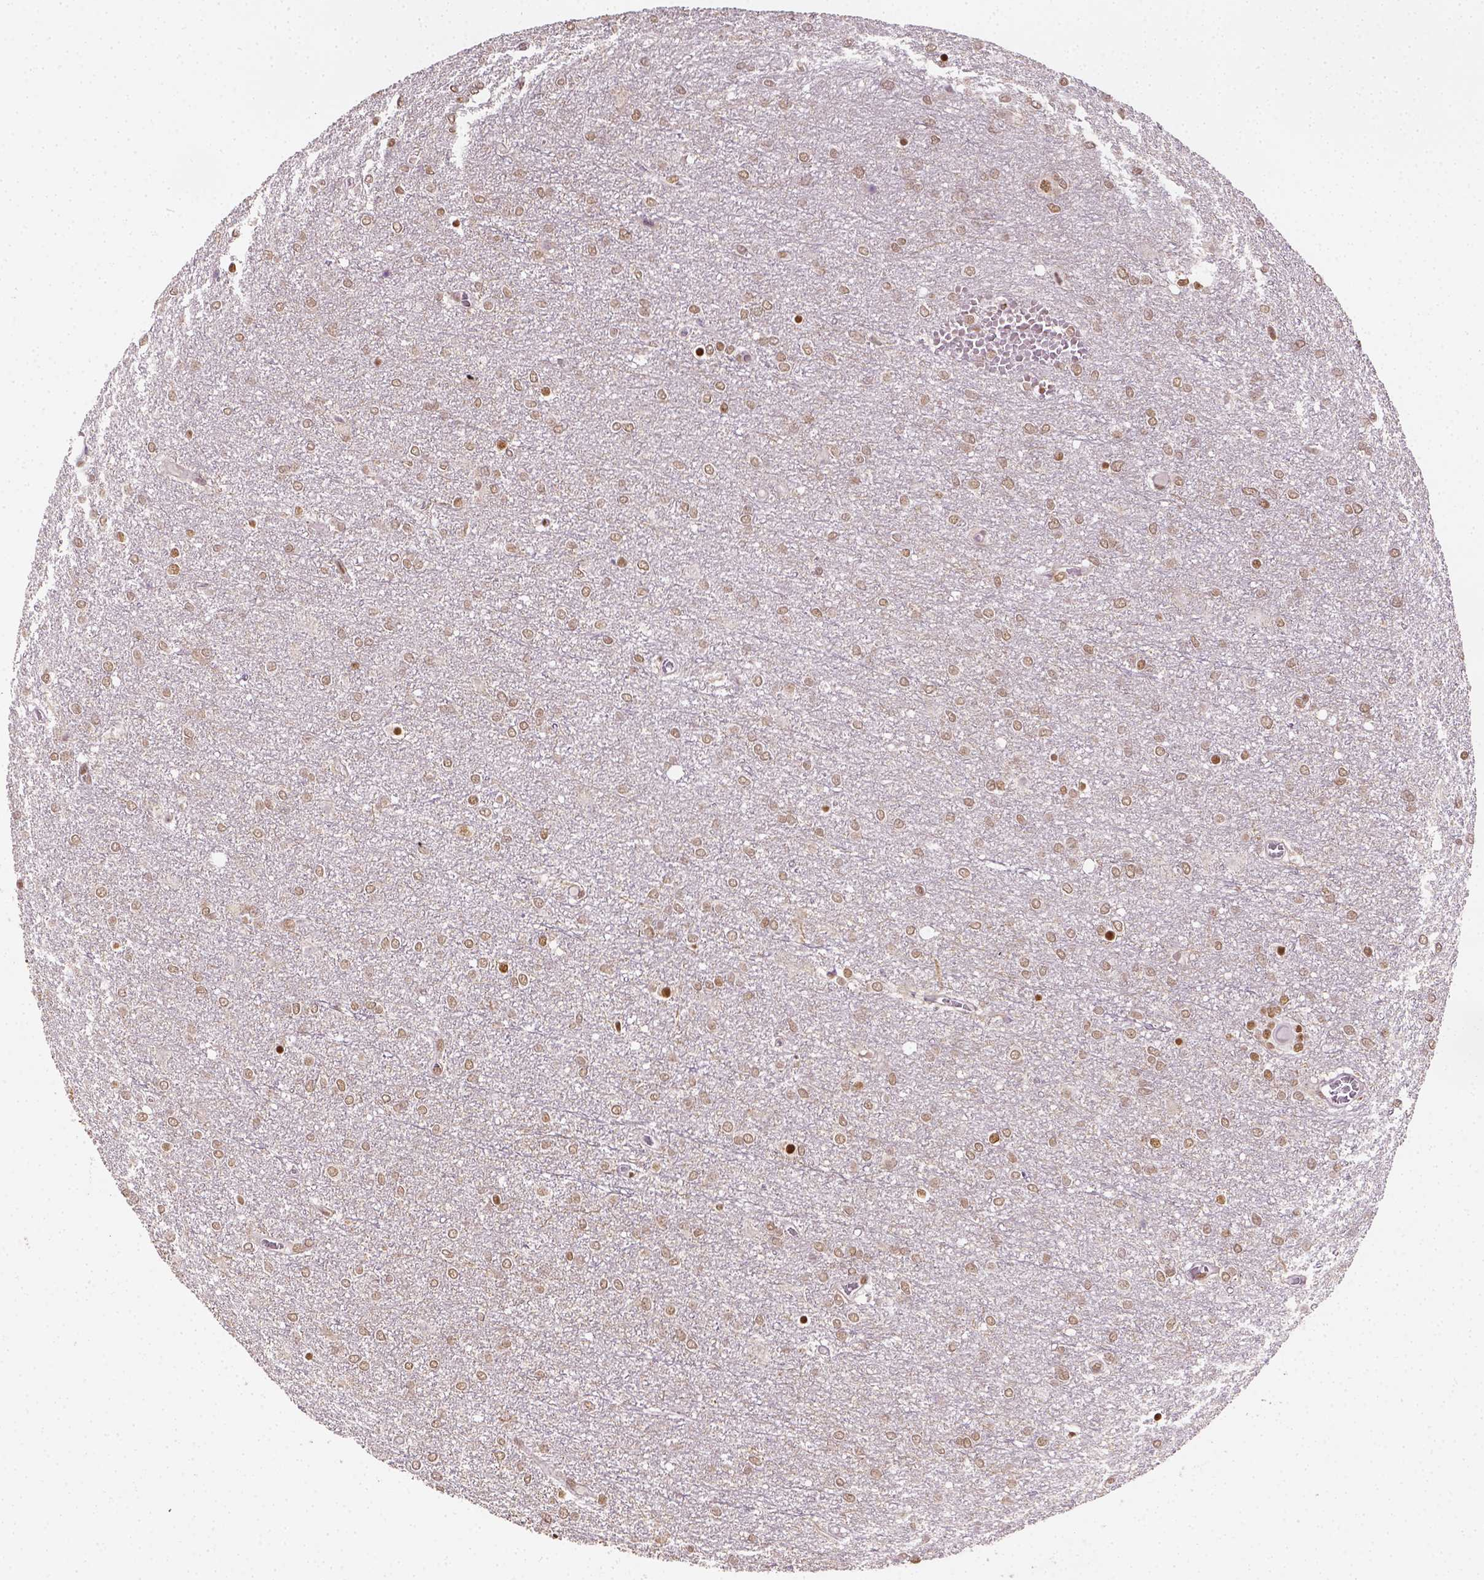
{"staining": {"intensity": "weak", "quantity": ">75%", "location": "nuclear"}, "tissue": "glioma", "cell_type": "Tumor cells", "image_type": "cancer", "snomed": [{"axis": "morphology", "description": "Glioma, malignant, High grade"}, {"axis": "topography", "description": "Brain"}], "caption": "High-grade glioma (malignant) stained with immunohistochemistry (IHC) reveals weak nuclear expression in about >75% of tumor cells.", "gene": "FANCE", "patient": {"sex": "female", "age": 61}}